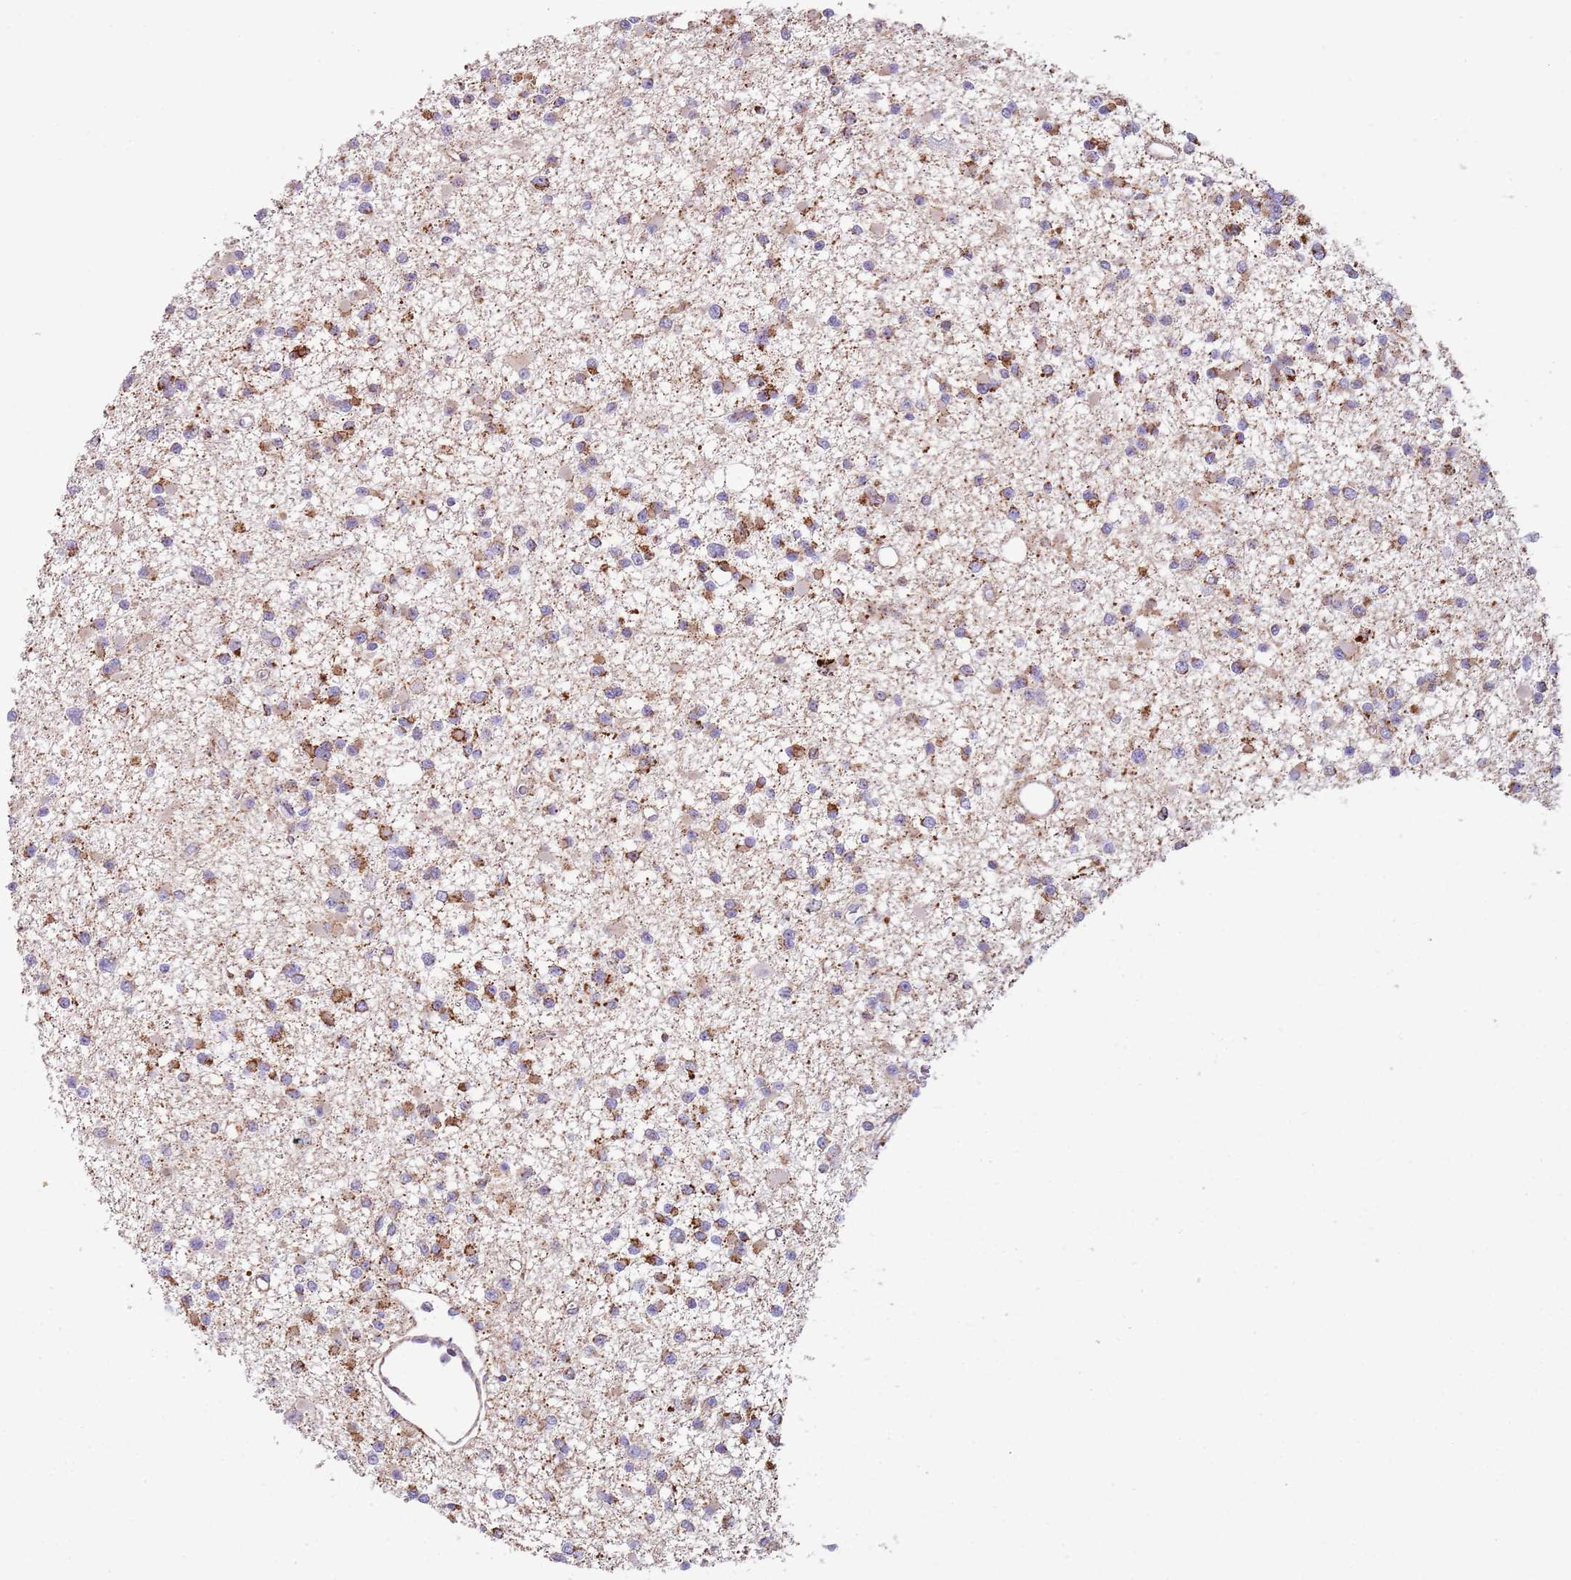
{"staining": {"intensity": "moderate", "quantity": ">75%", "location": "cytoplasmic/membranous"}, "tissue": "glioma", "cell_type": "Tumor cells", "image_type": "cancer", "snomed": [{"axis": "morphology", "description": "Glioma, malignant, Low grade"}, {"axis": "topography", "description": "Brain"}], "caption": "Malignant glioma (low-grade) stained with DAB immunohistochemistry reveals medium levels of moderate cytoplasmic/membranous expression in about >75% of tumor cells.", "gene": "RNF222", "patient": {"sex": "female", "age": 22}}